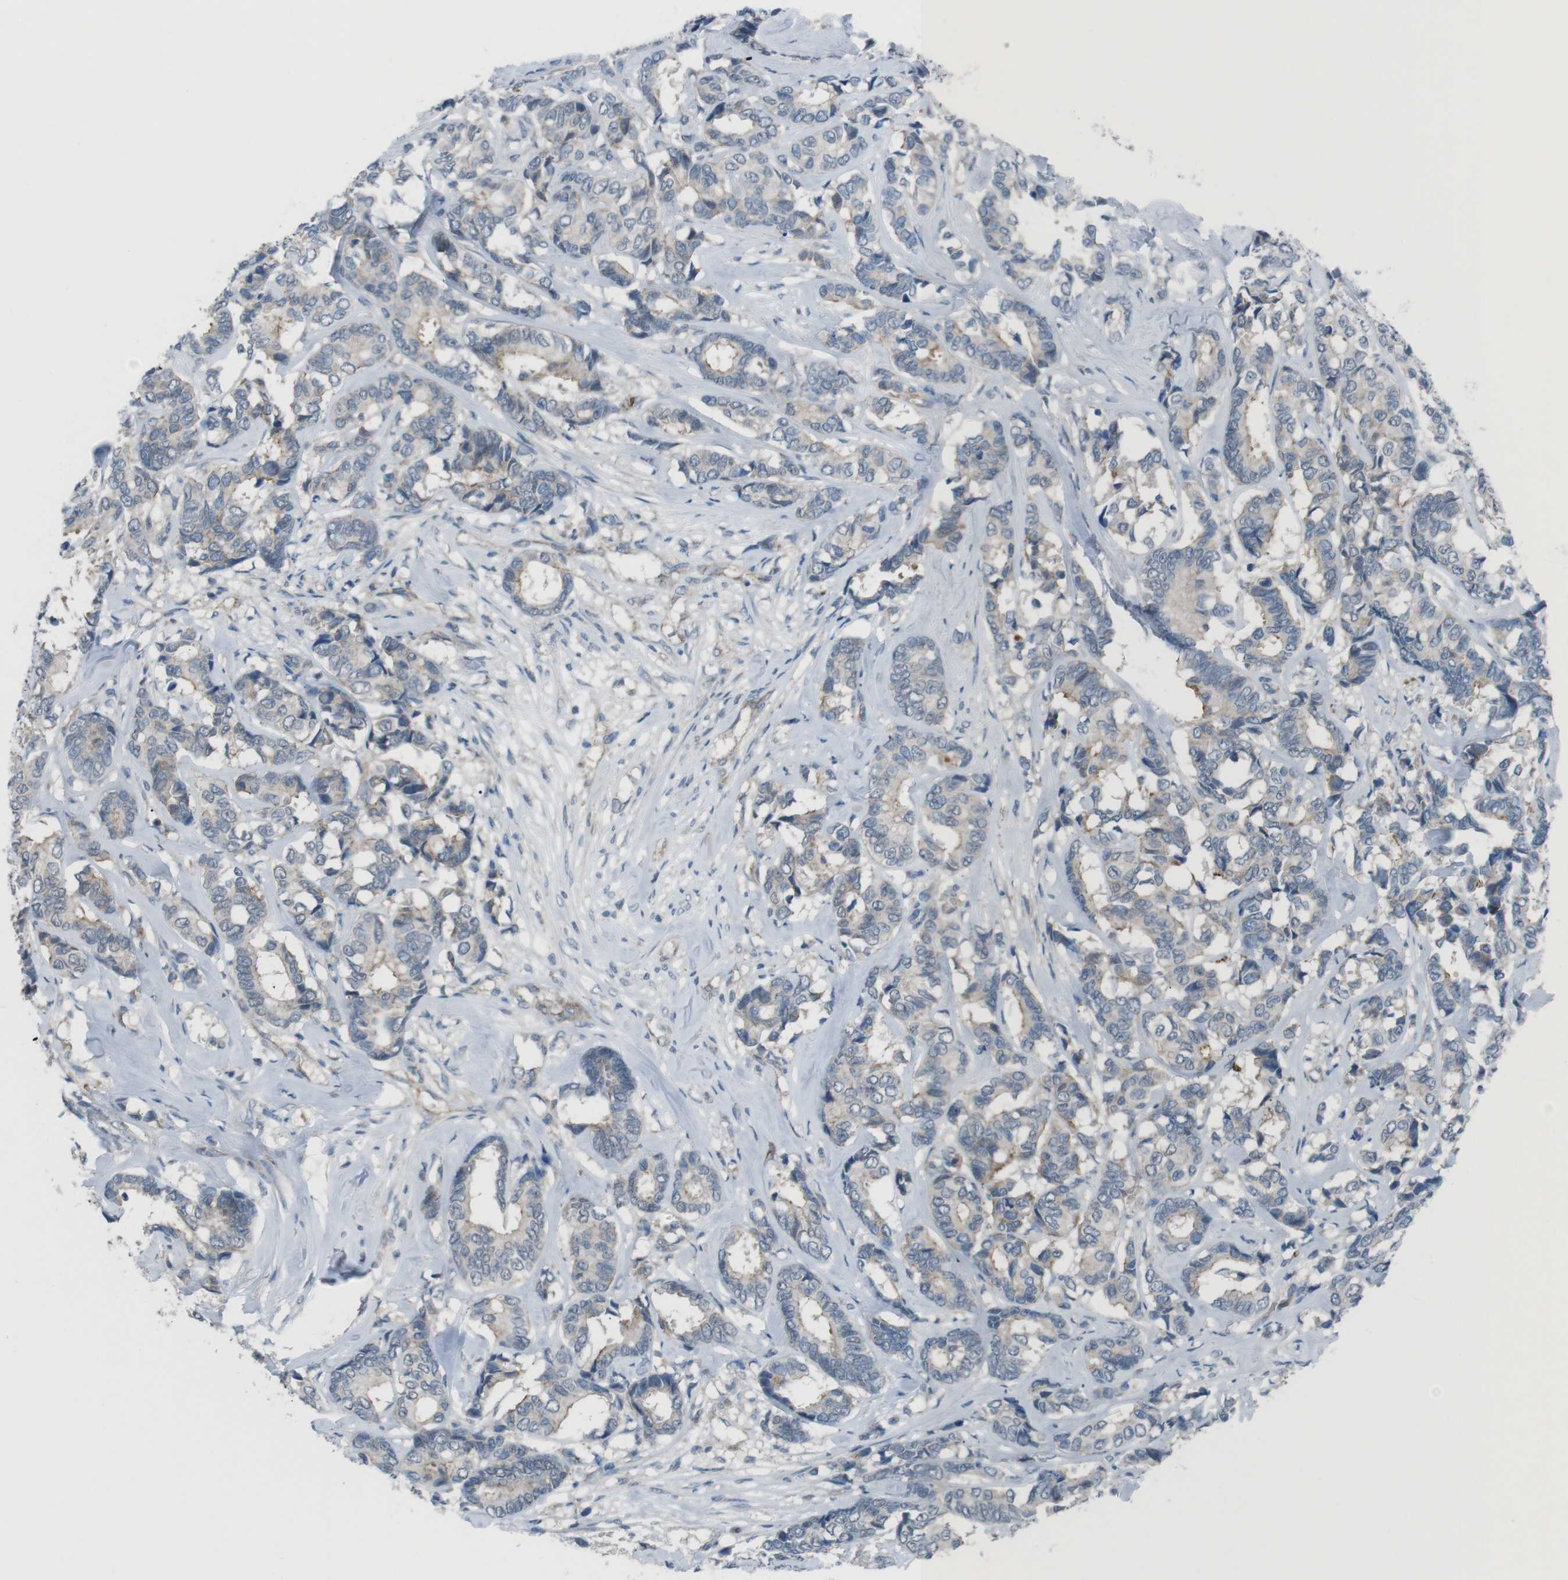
{"staining": {"intensity": "weak", "quantity": "<25%", "location": "cytoplasmic/membranous"}, "tissue": "breast cancer", "cell_type": "Tumor cells", "image_type": "cancer", "snomed": [{"axis": "morphology", "description": "Duct carcinoma"}, {"axis": "topography", "description": "Breast"}], "caption": "Immunohistochemistry (IHC) micrograph of neoplastic tissue: breast cancer (intraductal carcinoma) stained with DAB displays no significant protein positivity in tumor cells. (DAB (3,3'-diaminobenzidine) IHC visualized using brightfield microscopy, high magnification).", "gene": "SPTA1", "patient": {"sex": "female", "age": 87}}